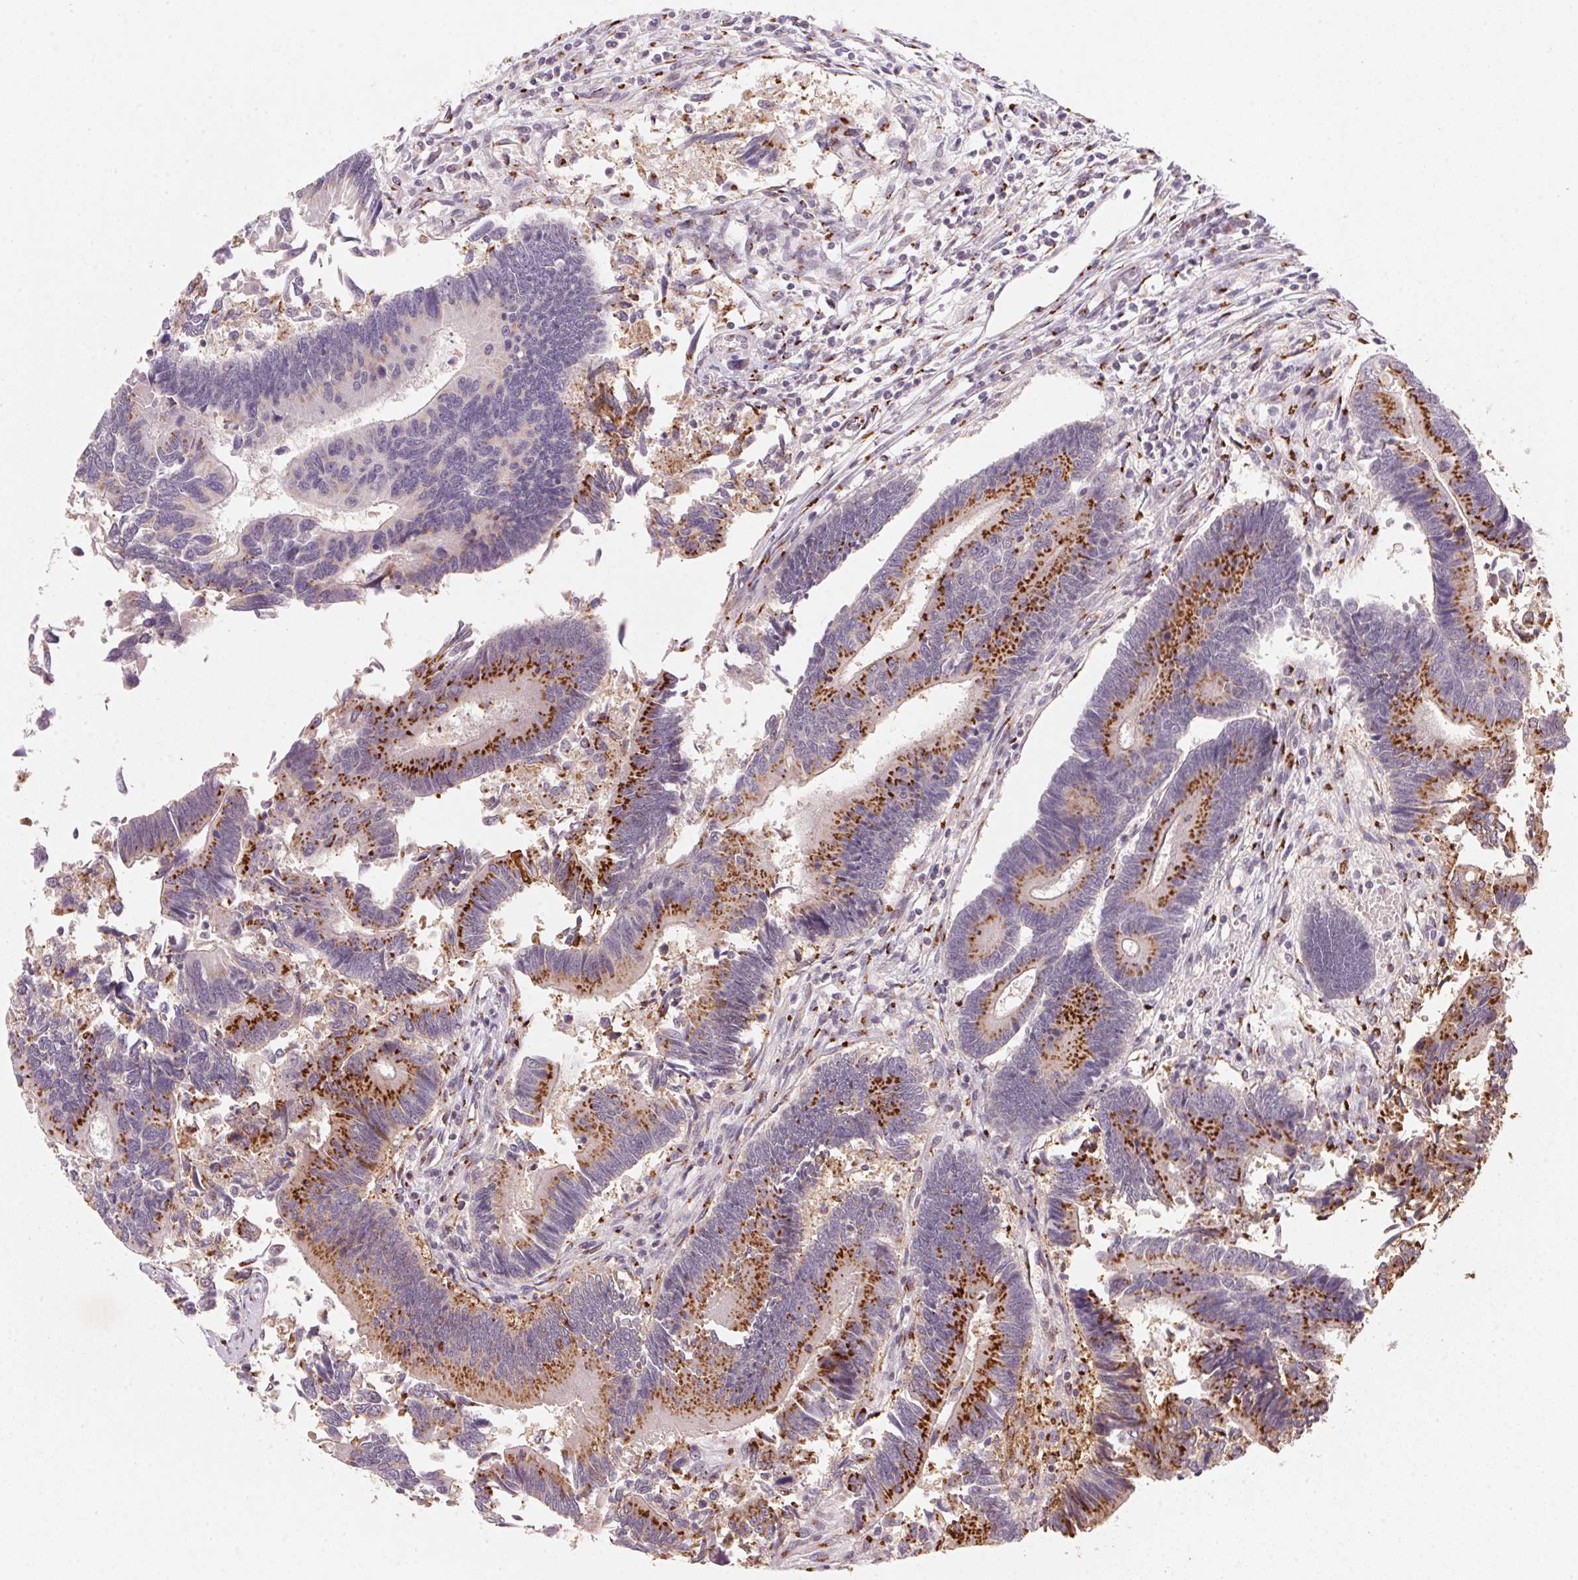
{"staining": {"intensity": "strong", "quantity": ">75%", "location": "cytoplasmic/membranous"}, "tissue": "colorectal cancer", "cell_type": "Tumor cells", "image_type": "cancer", "snomed": [{"axis": "morphology", "description": "Adenocarcinoma, NOS"}, {"axis": "topography", "description": "Colon"}], "caption": "This is an image of immunohistochemistry staining of colorectal adenocarcinoma, which shows strong staining in the cytoplasmic/membranous of tumor cells.", "gene": "RAB22A", "patient": {"sex": "female", "age": 67}}